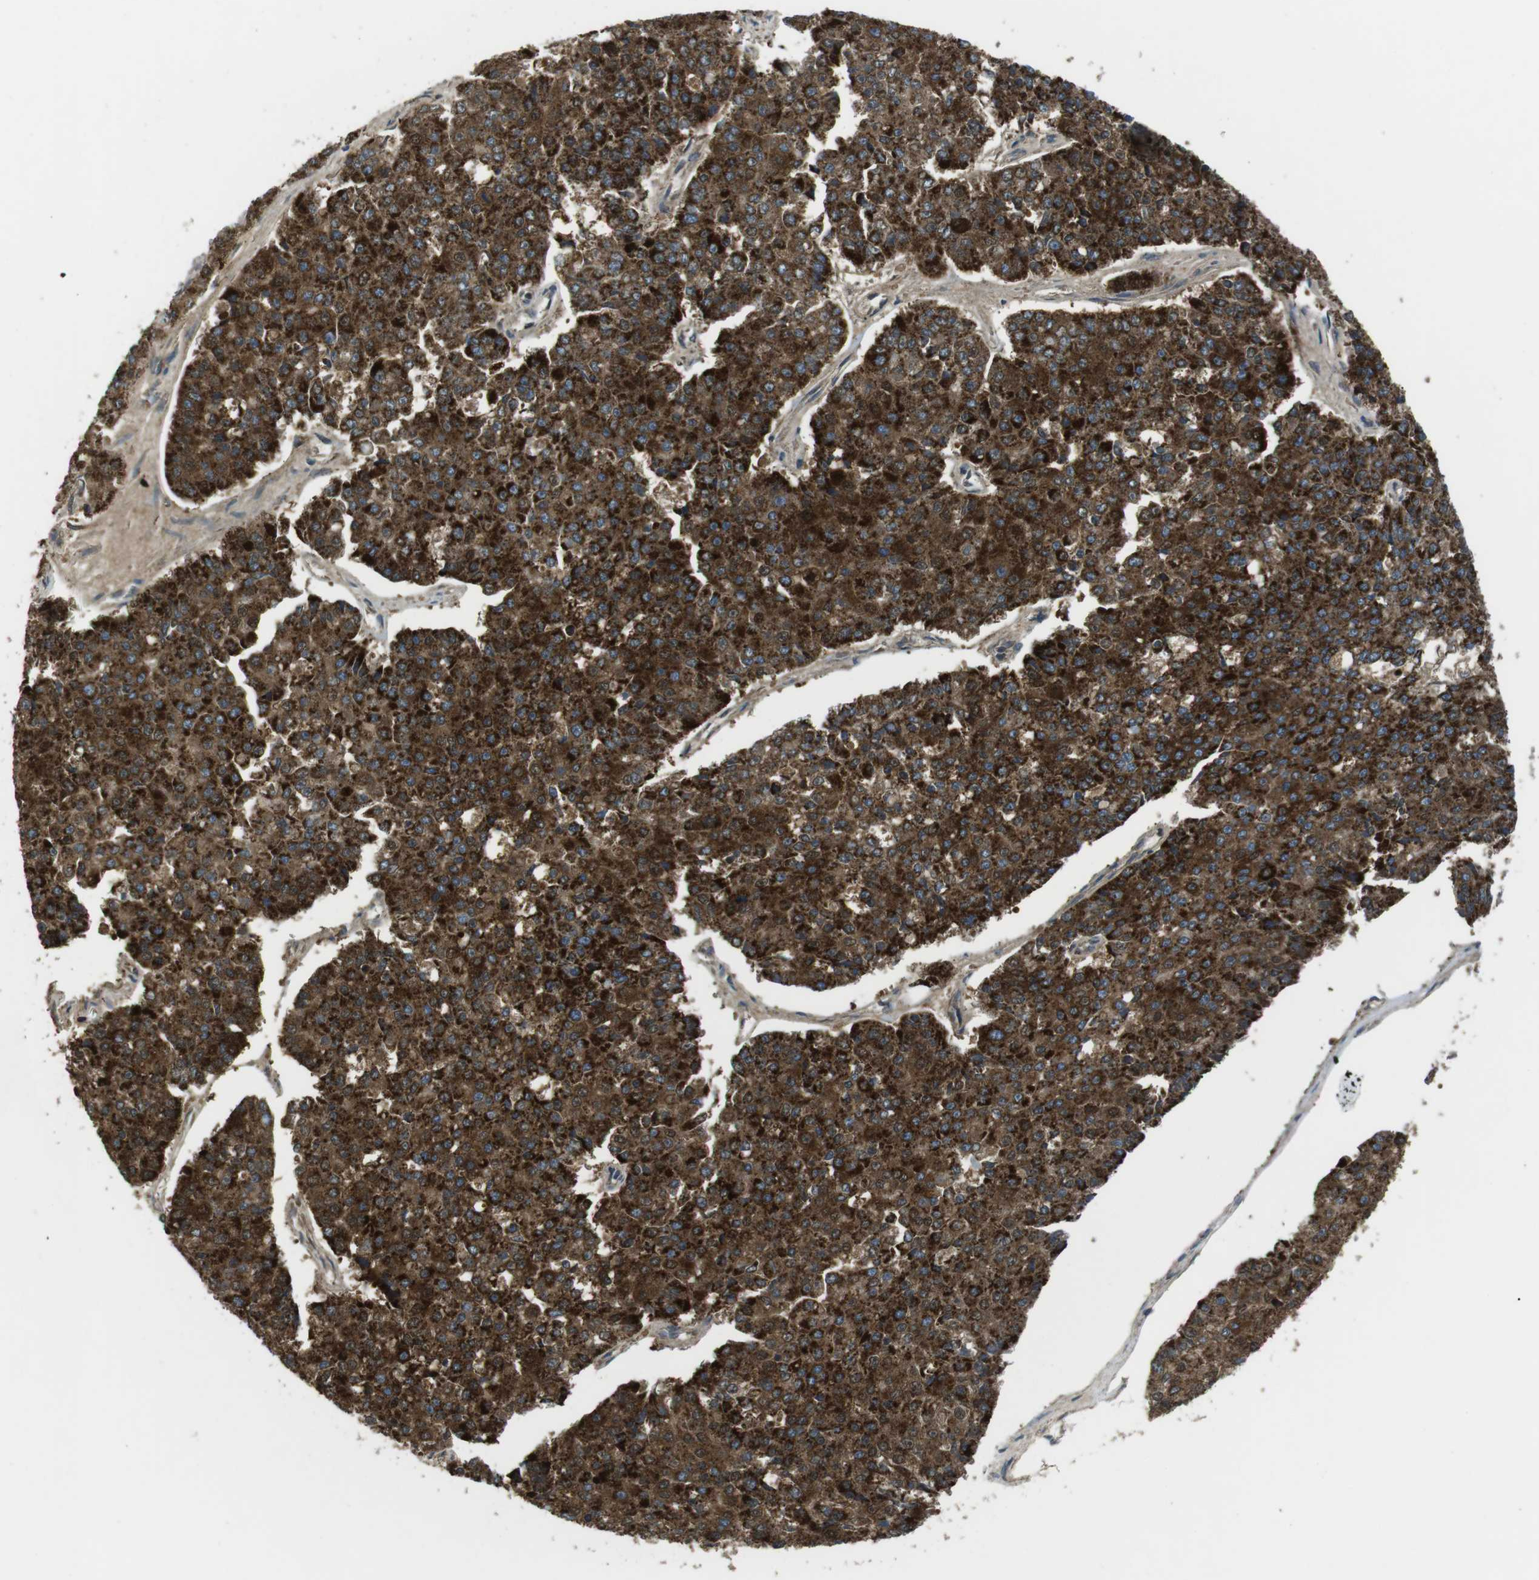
{"staining": {"intensity": "strong", "quantity": ">75%", "location": "cytoplasmic/membranous"}, "tissue": "pancreatic cancer", "cell_type": "Tumor cells", "image_type": "cancer", "snomed": [{"axis": "morphology", "description": "Adenocarcinoma, NOS"}, {"axis": "topography", "description": "Pancreas"}], "caption": "Immunohistochemistry photomicrograph of neoplastic tissue: human pancreatic cancer stained using IHC reveals high levels of strong protein expression localized specifically in the cytoplasmic/membranous of tumor cells, appearing as a cytoplasmic/membranous brown color.", "gene": "BACE1", "patient": {"sex": "male", "age": 50}}